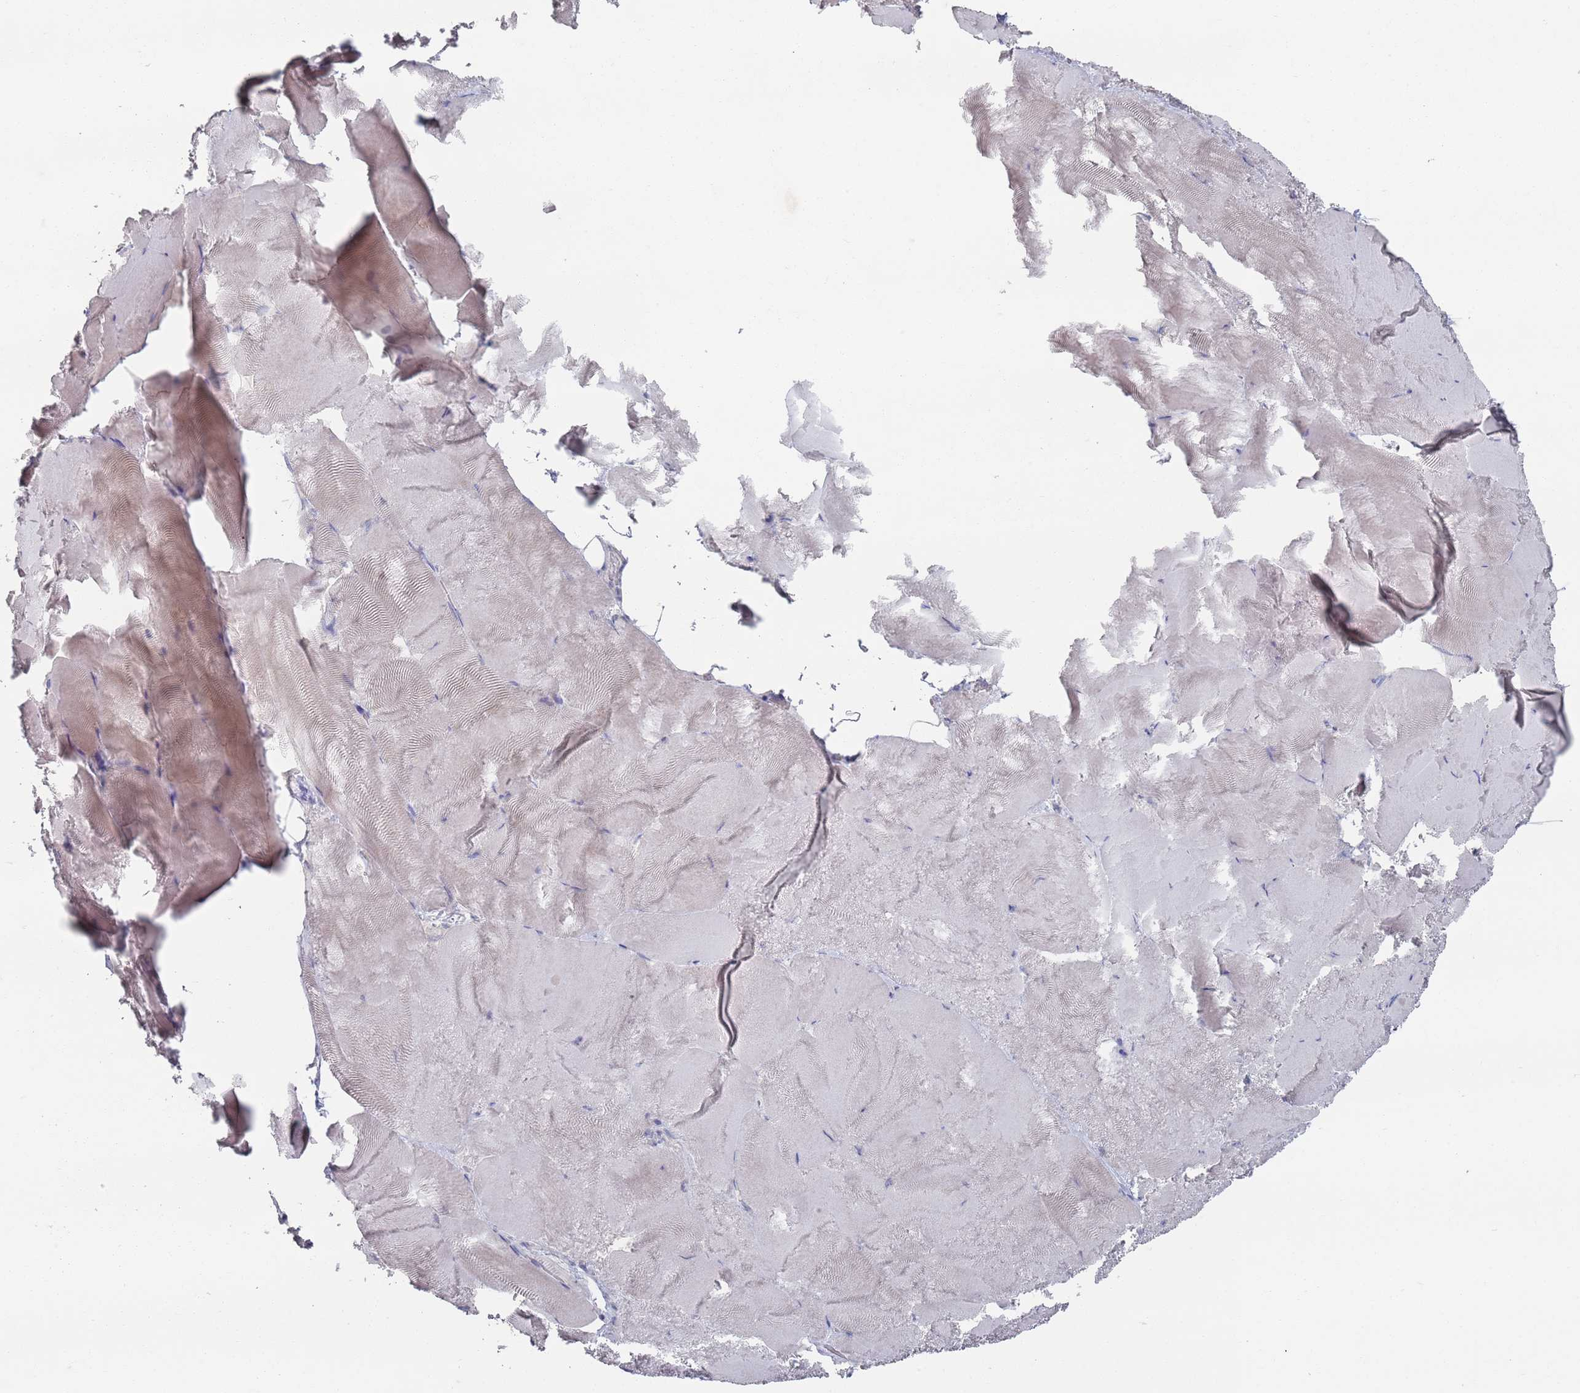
{"staining": {"intensity": "negative", "quantity": "none", "location": "none"}, "tissue": "skeletal muscle", "cell_type": "Myocytes", "image_type": "normal", "snomed": [{"axis": "morphology", "description": "Normal tissue, NOS"}, {"axis": "topography", "description": "Skeletal muscle"}], "caption": "The immunohistochemistry photomicrograph has no significant expression in myocytes of skeletal muscle.", "gene": "PROM2", "patient": {"sex": "female", "age": 64}}